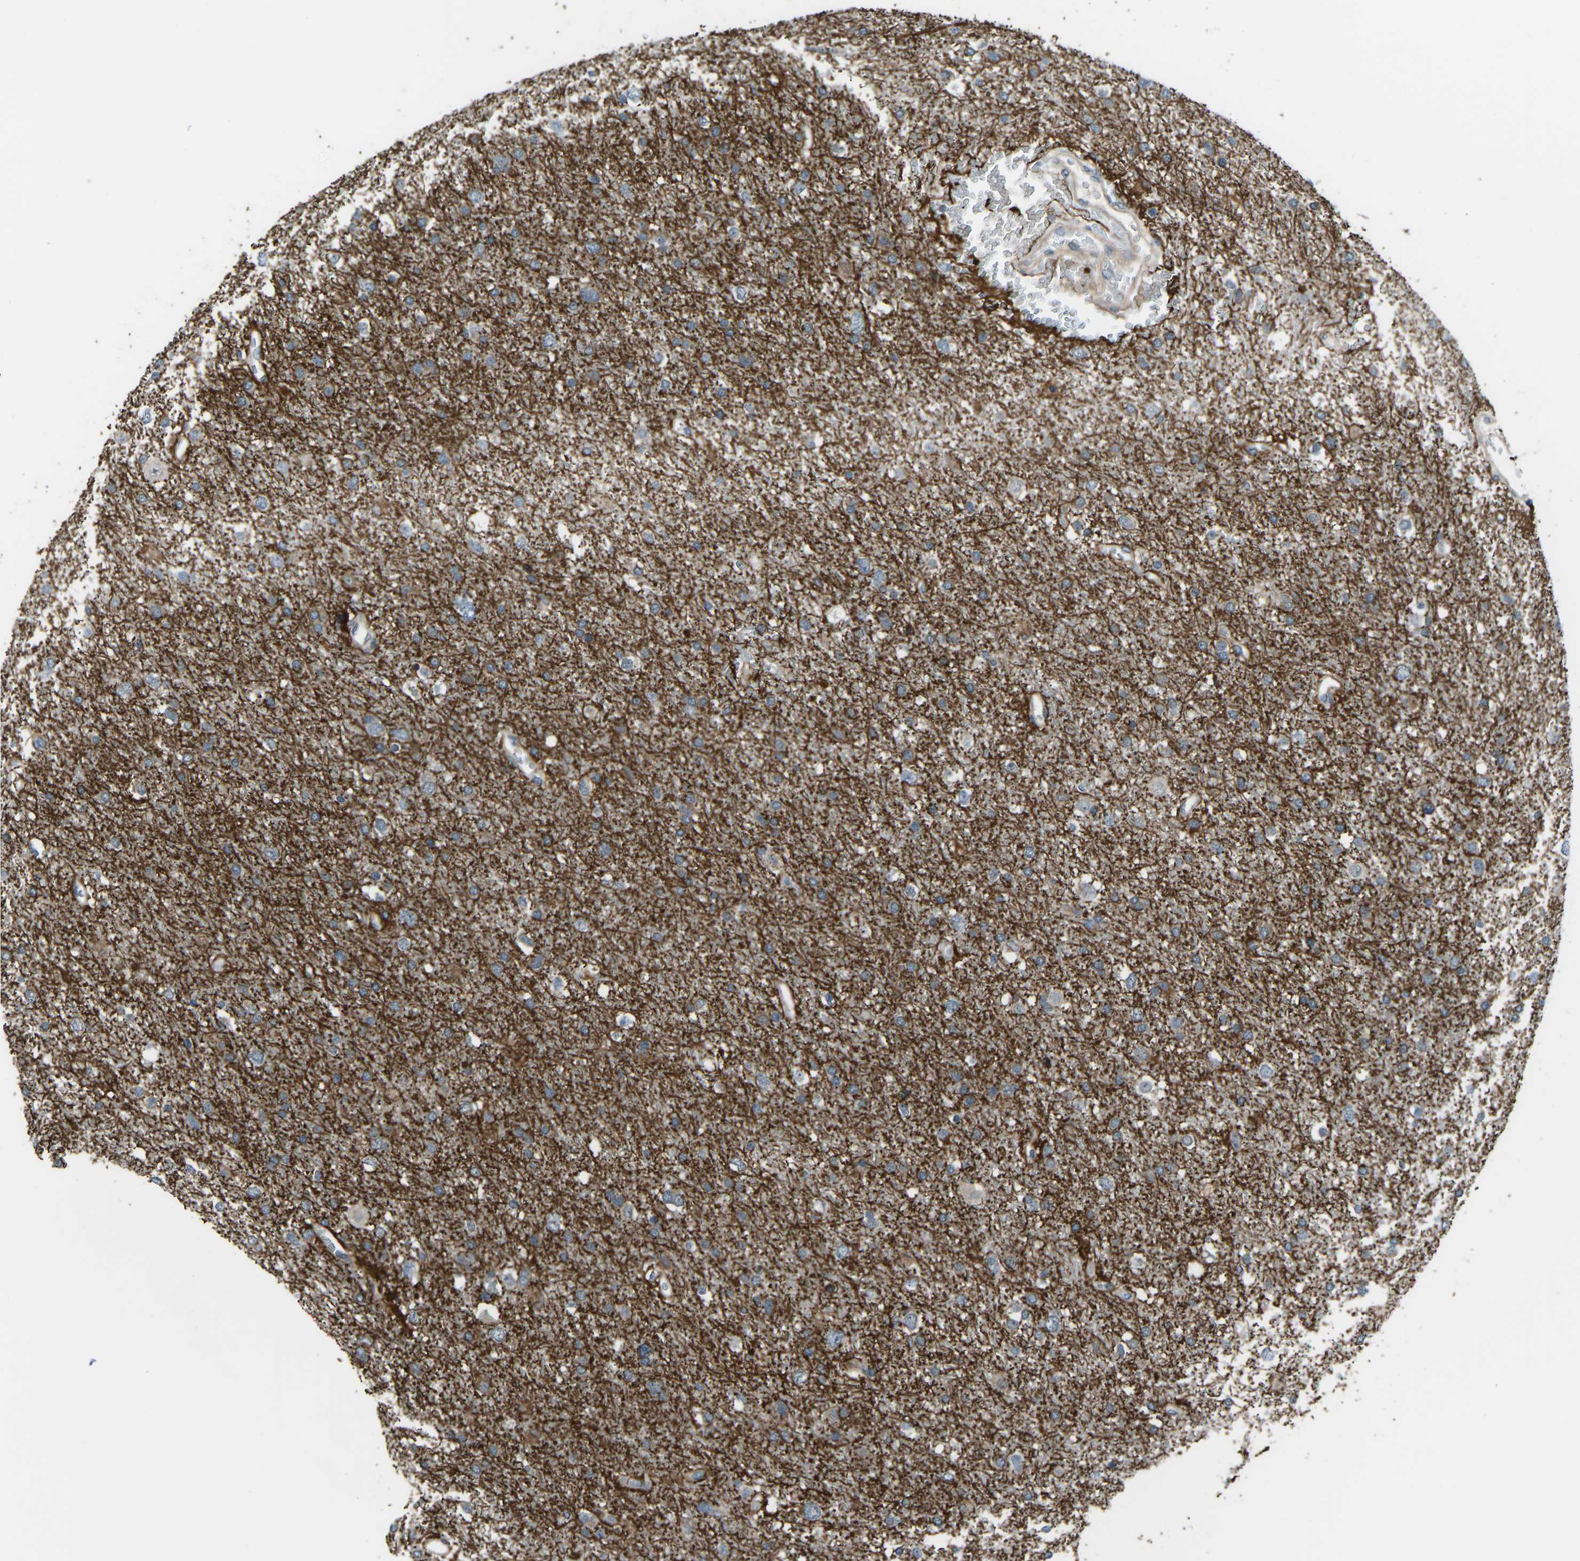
{"staining": {"intensity": "moderate", "quantity": "<25%", "location": "cytoplasmic/membranous"}, "tissue": "glioma", "cell_type": "Tumor cells", "image_type": "cancer", "snomed": [{"axis": "morphology", "description": "Glioma, malignant, Low grade"}, {"axis": "topography", "description": "Brain"}], "caption": "Moderate cytoplasmic/membranous protein positivity is seen in about <25% of tumor cells in glioma.", "gene": "CDK2AP1", "patient": {"sex": "female", "age": 37}}